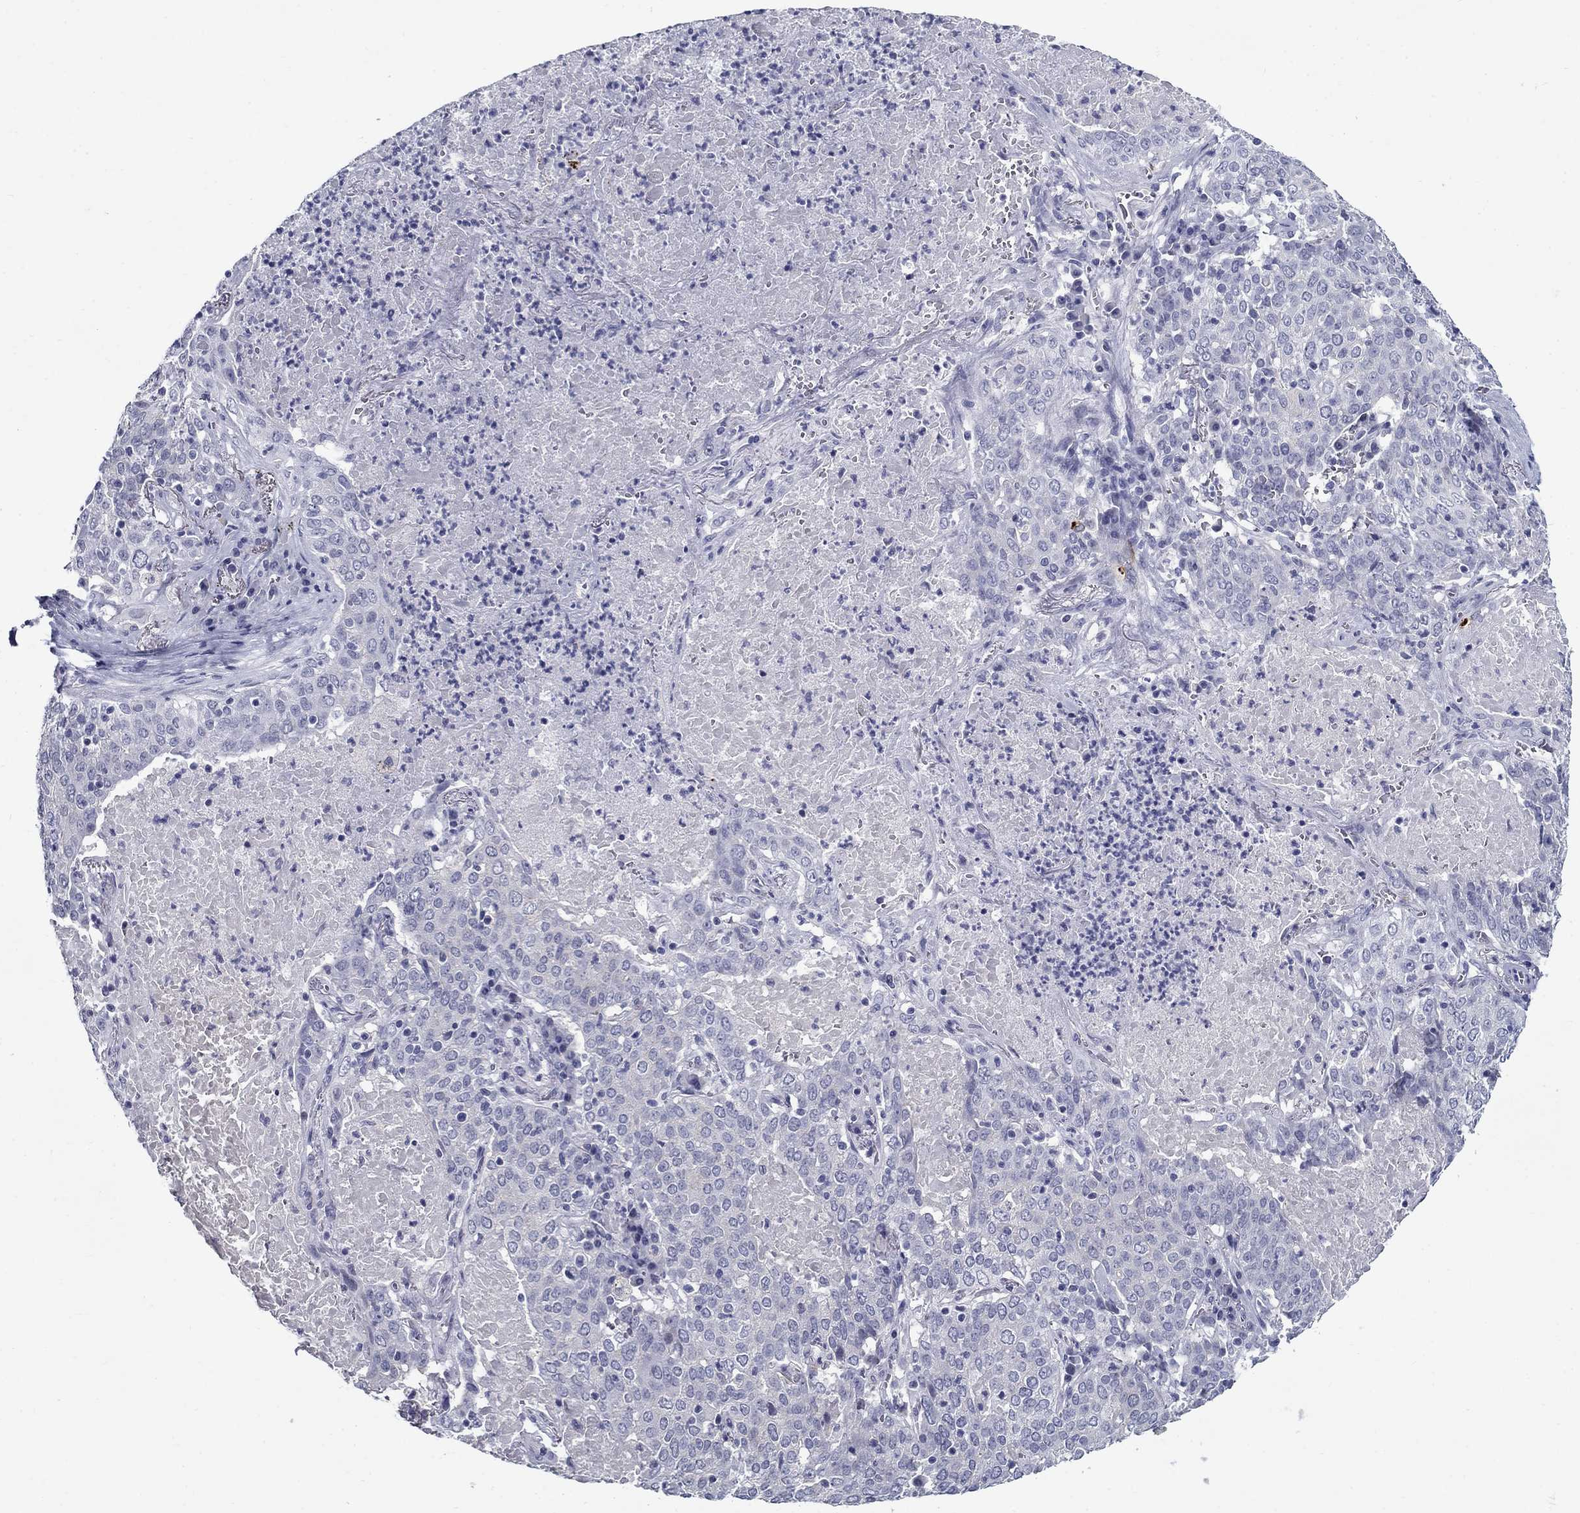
{"staining": {"intensity": "negative", "quantity": "none", "location": "none"}, "tissue": "lung cancer", "cell_type": "Tumor cells", "image_type": "cancer", "snomed": [{"axis": "morphology", "description": "Squamous cell carcinoma, NOS"}, {"axis": "topography", "description": "Lung"}], "caption": "Squamous cell carcinoma (lung) was stained to show a protein in brown. There is no significant staining in tumor cells.", "gene": "C4orf19", "patient": {"sex": "male", "age": 82}}